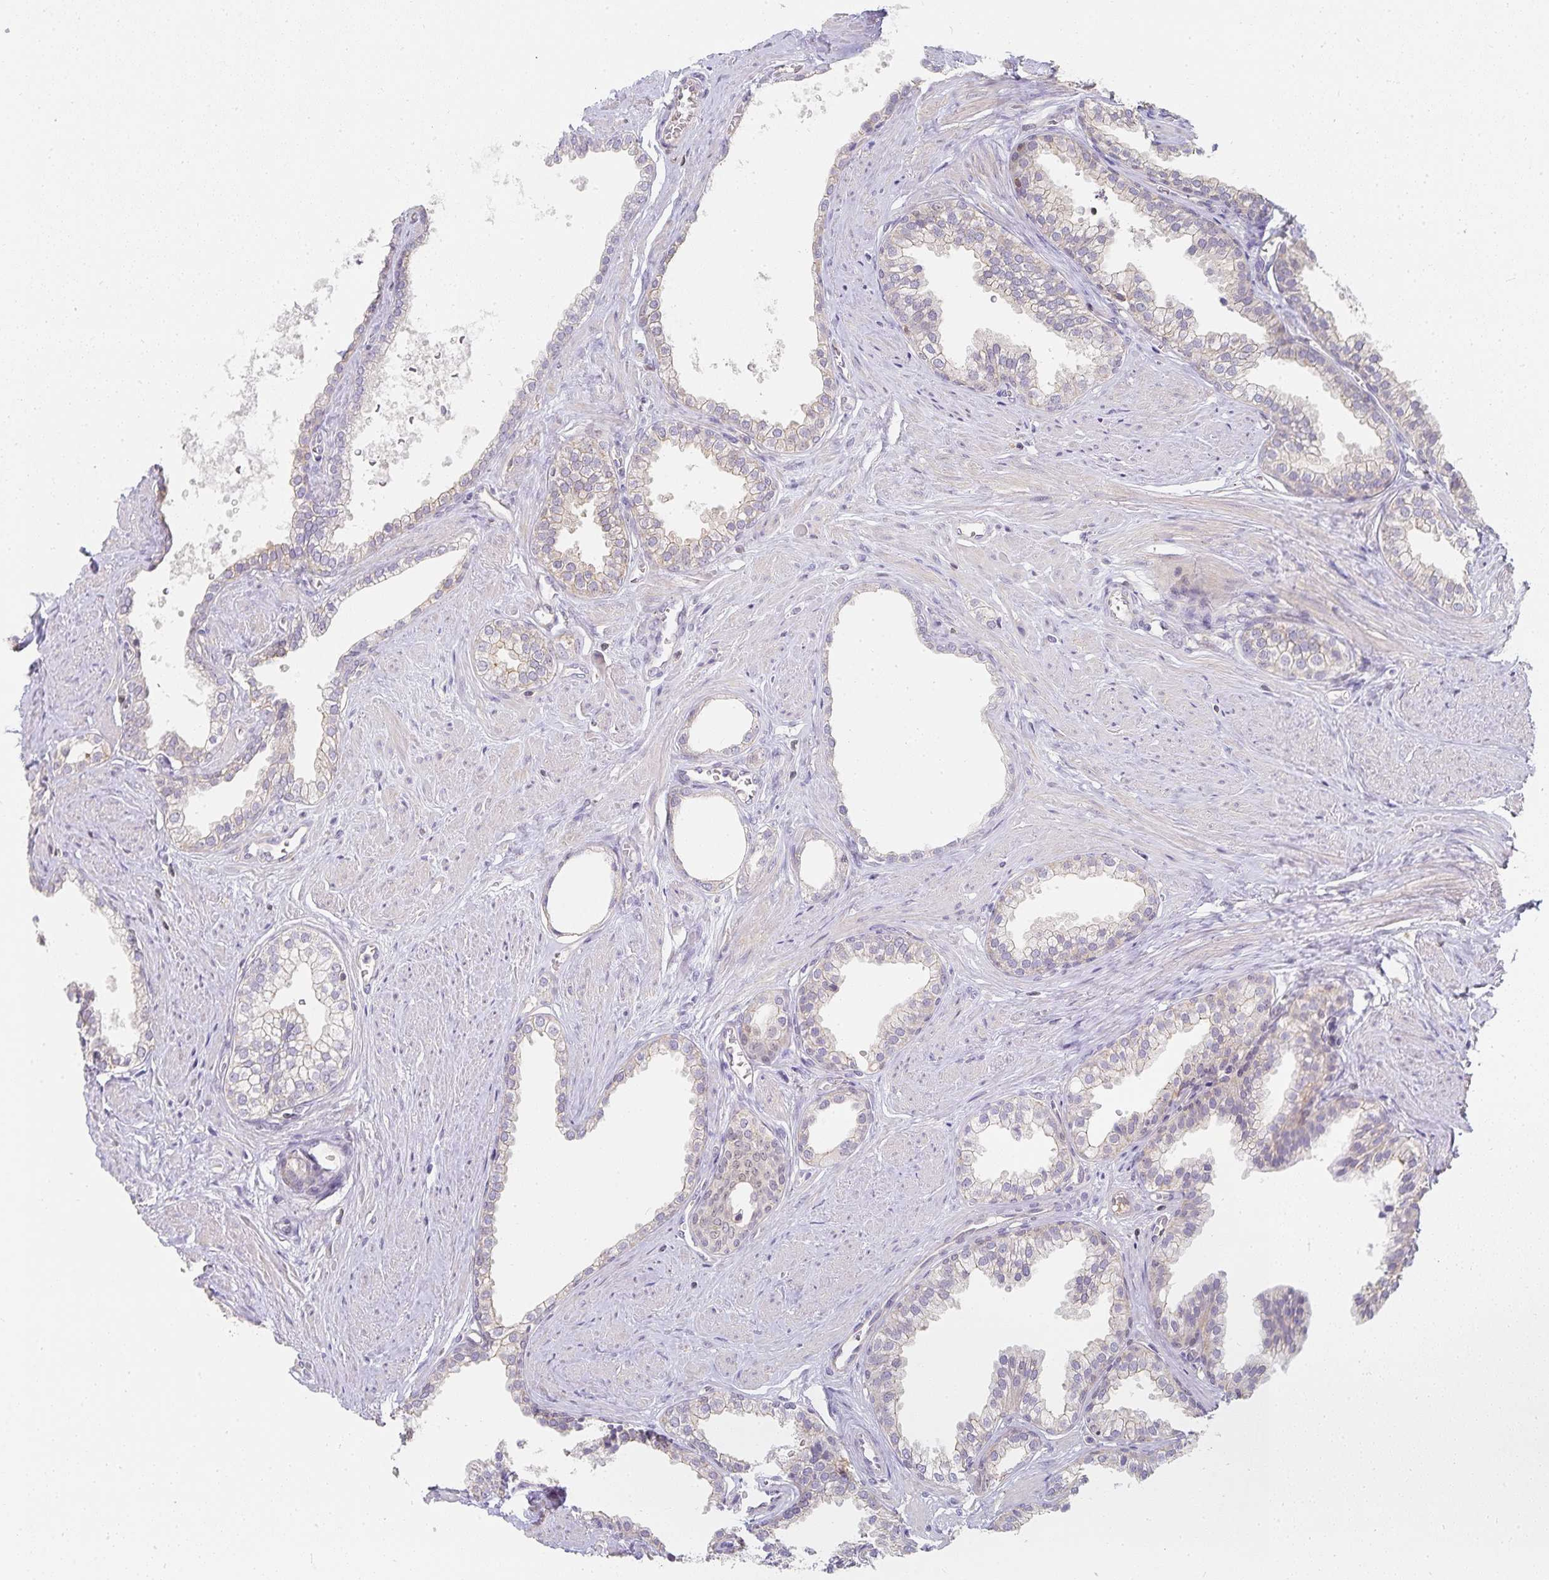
{"staining": {"intensity": "weak", "quantity": "<25%", "location": "cytoplasmic/membranous"}, "tissue": "prostate", "cell_type": "Glandular cells", "image_type": "normal", "snomed": [{"axis": "morphology", "description": "Normal tissue, NOS"}, {"axis": "topography", "description": "Prostate"}, {"axis": "topography", "description": "Peripheral nerve tissue"}], "caption": "Glandular cells show no significant protein expression in unremarkable prostate. (DAB IHC visualized using brightfield microscopy, high magnification).", "gene": "GATA3", "patient": {"sex": "male", "age": 55}}